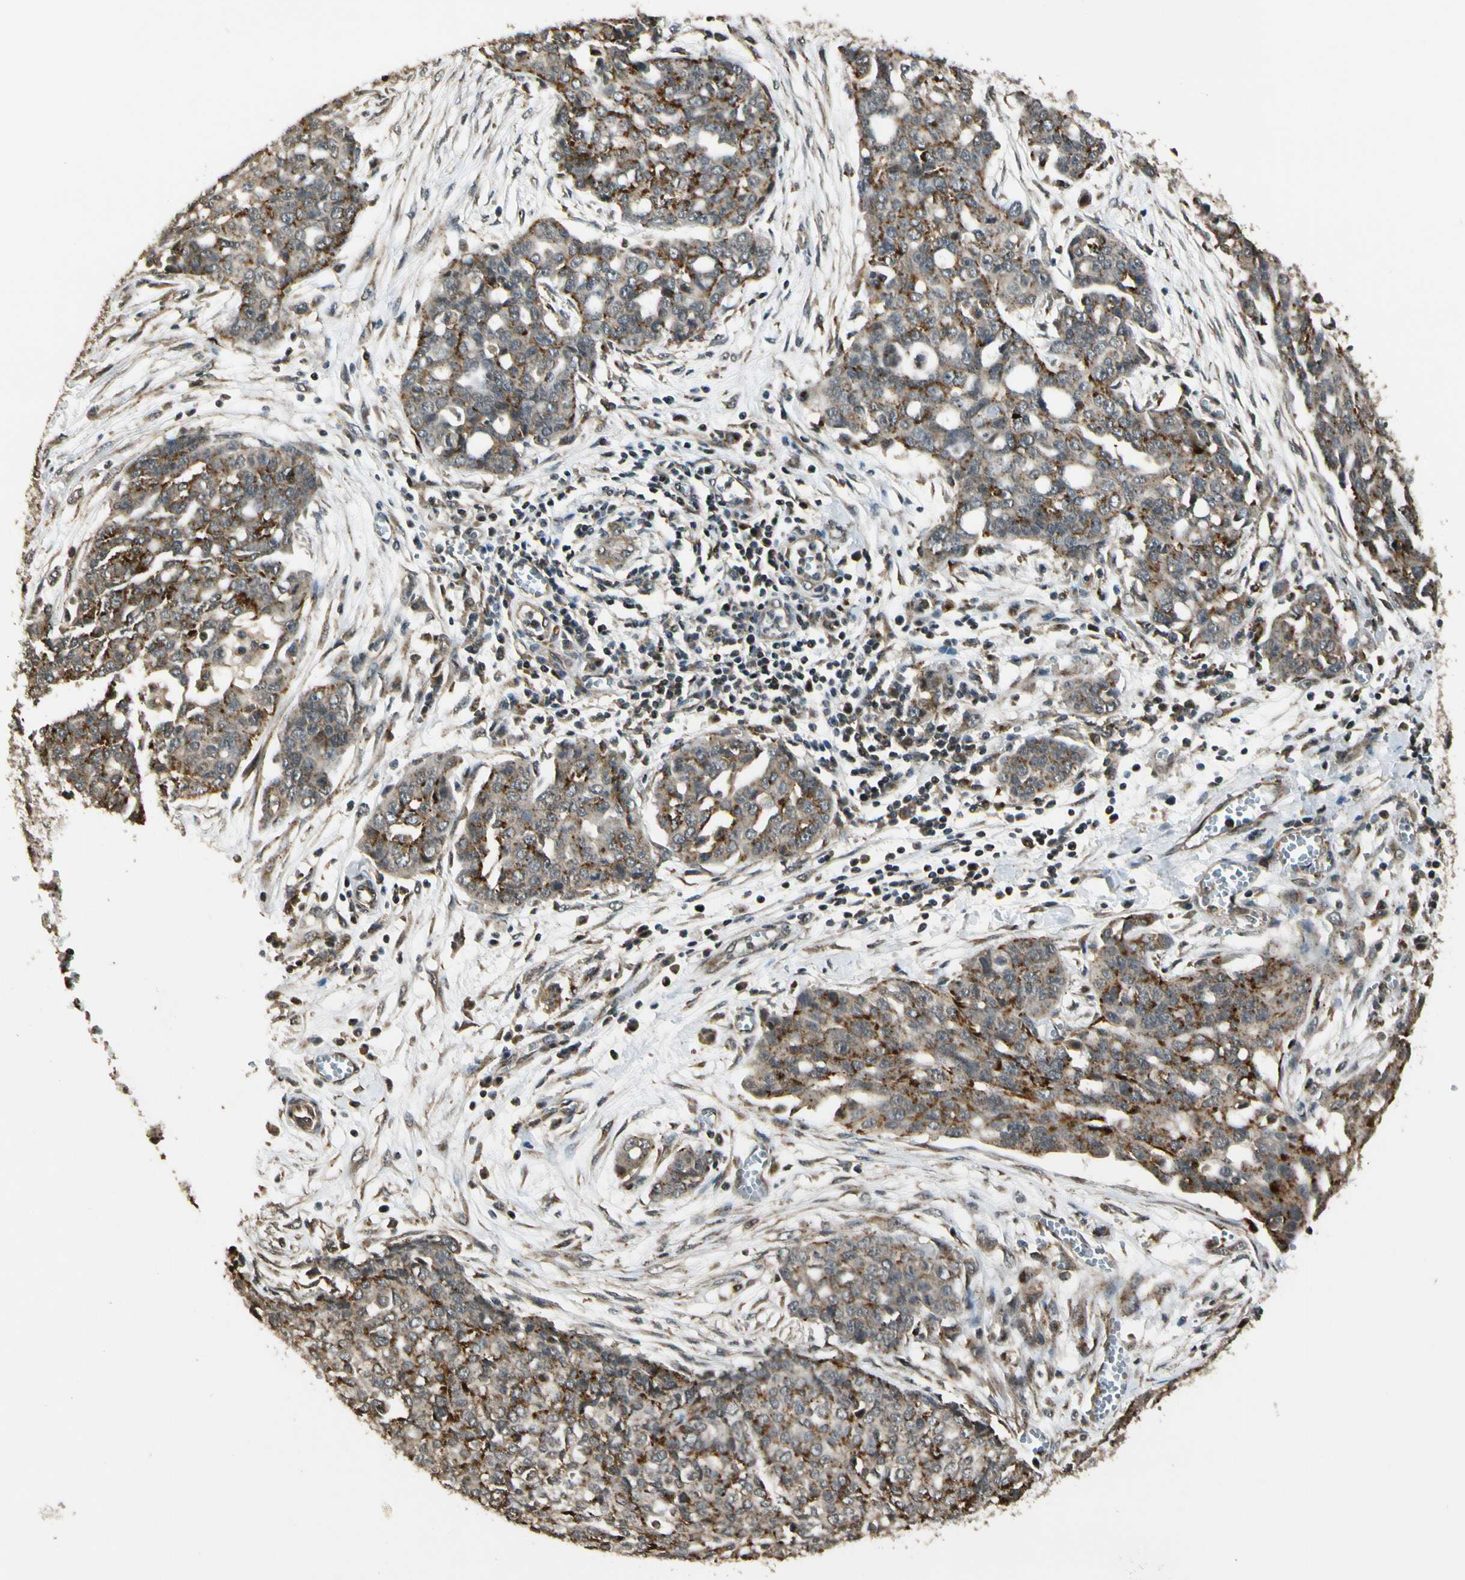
{"staining": {"intensity": "moderate", "quantity": ">75%", "location": "cytoplasmic/membranous"}, "tissue": "ovarian cancer", "cell_type": "Tumor cells", "image_type": "cancer", "snomed": [{"axis": "morphology", "description": "Cystadenocarcinoma, serous, NOS"}, {"axis": "topography", "description": "Soft tissue"}, {"axis": "topography", "description": "Ovary"}], "caption": "Immunohistochemistry micrograph of neoplastic tissue: human ovarian cancer (serous cystadenocarcinoma) stained using IHC demonstrates medium levels of moderate protein expression localized specifically in the cytoplasmic/membranous of tumor cells, appearing as a cytoplasmic/membranous brown color.", "gene": "LAMTOR1", "patient": {"sex": "female", "age": 57}}